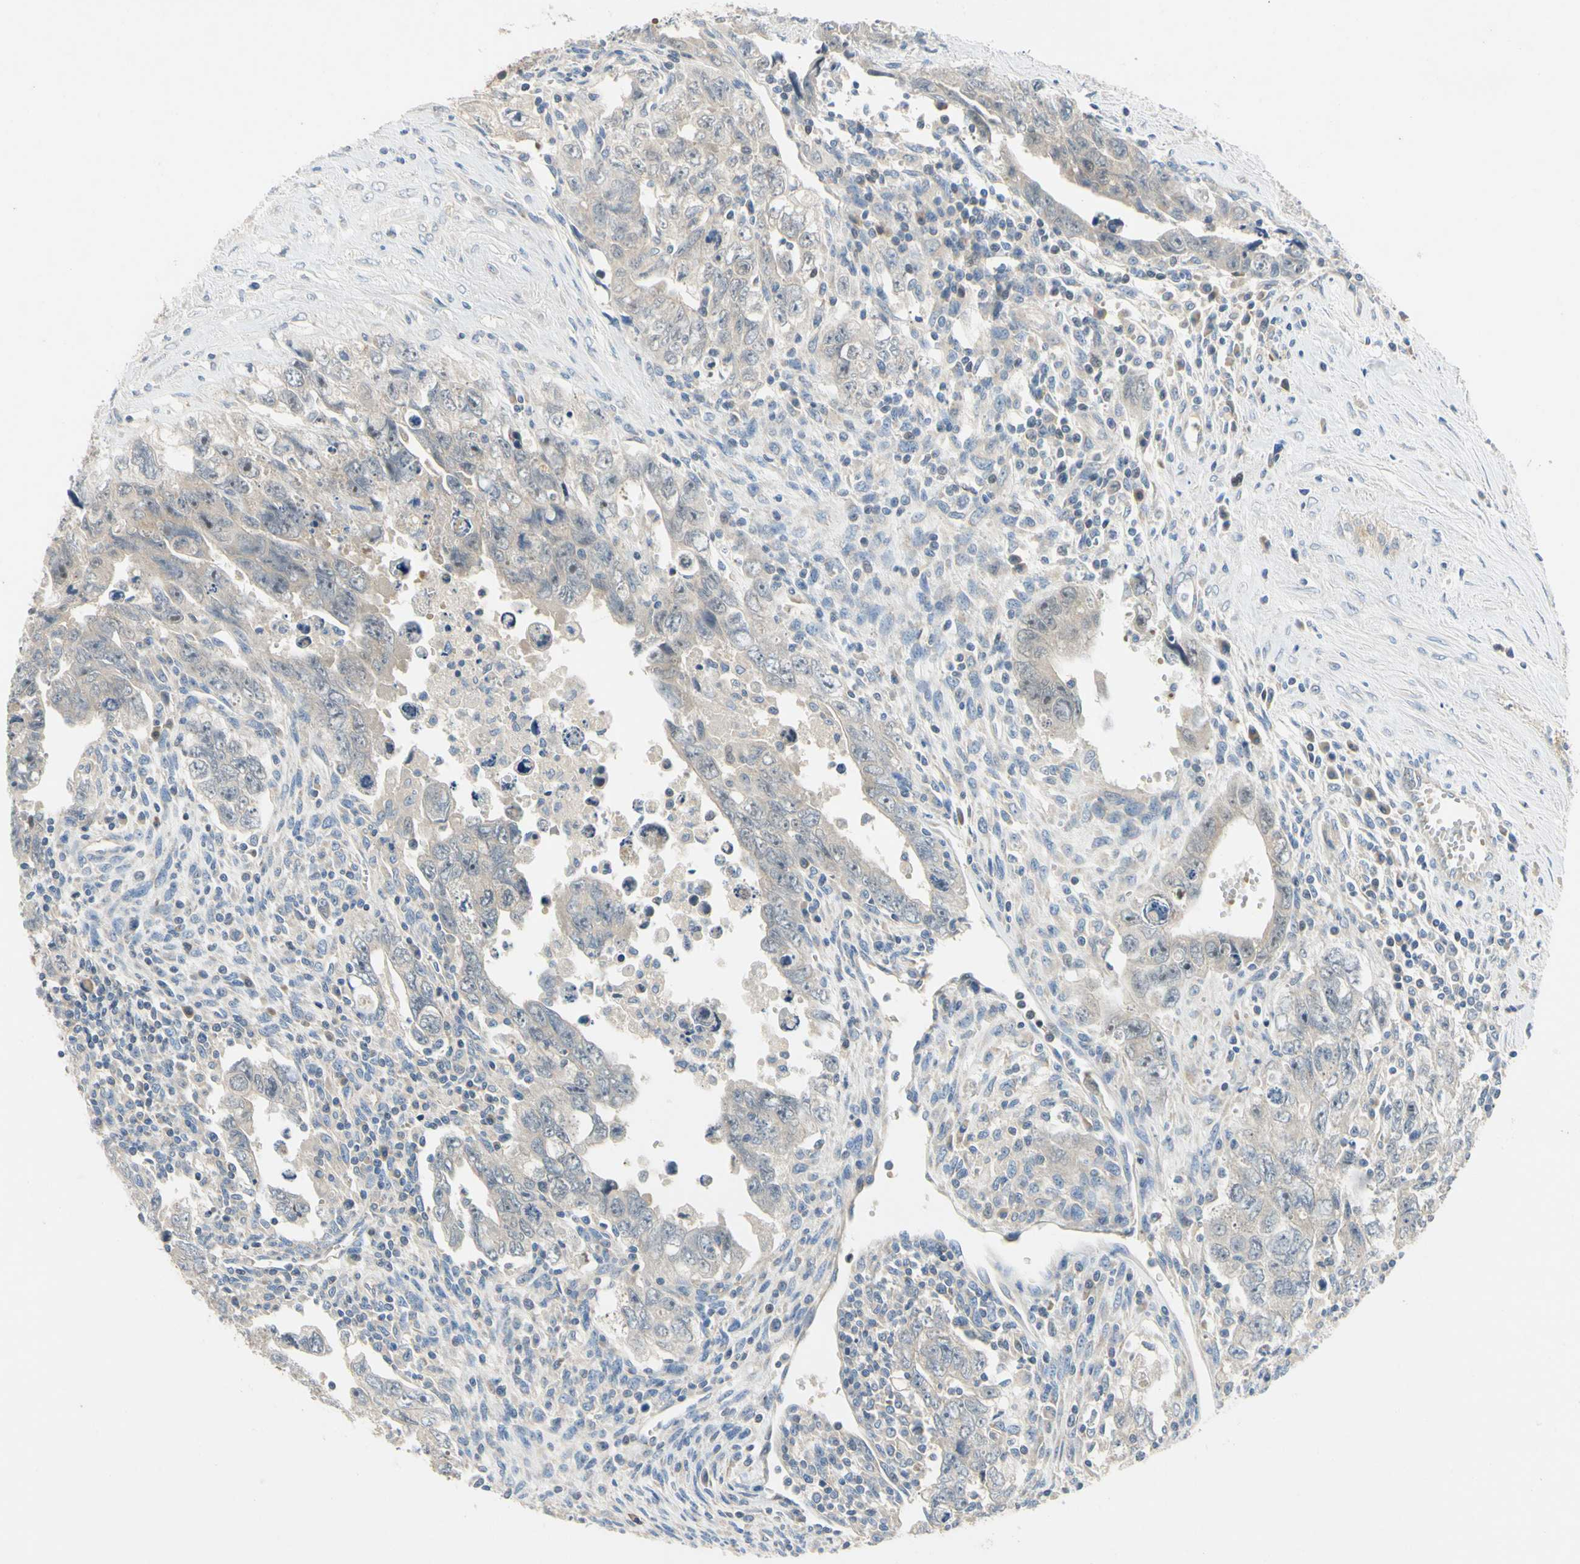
{"staining": {"intensity": "weak", "quantity": "<25%", "location": "cytoplasmic/membranous"}, "tissue": "testis cancer", "cell_type": "Tumor cells", "image_type": "cancer", "snomed": [{"axis": "morphology", "description": "Carcinoma, Embryonal, NOS"}, {"axis": "topography", "description": "Testis"}], "caption": "DAB (3,3'-diaminobenzidine) immunohistochemical staining of human embryonal carcinoma (testis) exhibits no significant positivity in tumor cells. (Brightfield microscopy of DAB (3,3'-diaminobenzidine) IHC at high magnification).", "gene": "KLHDC8B", "patient": {"sex": "male", "age": 28}}